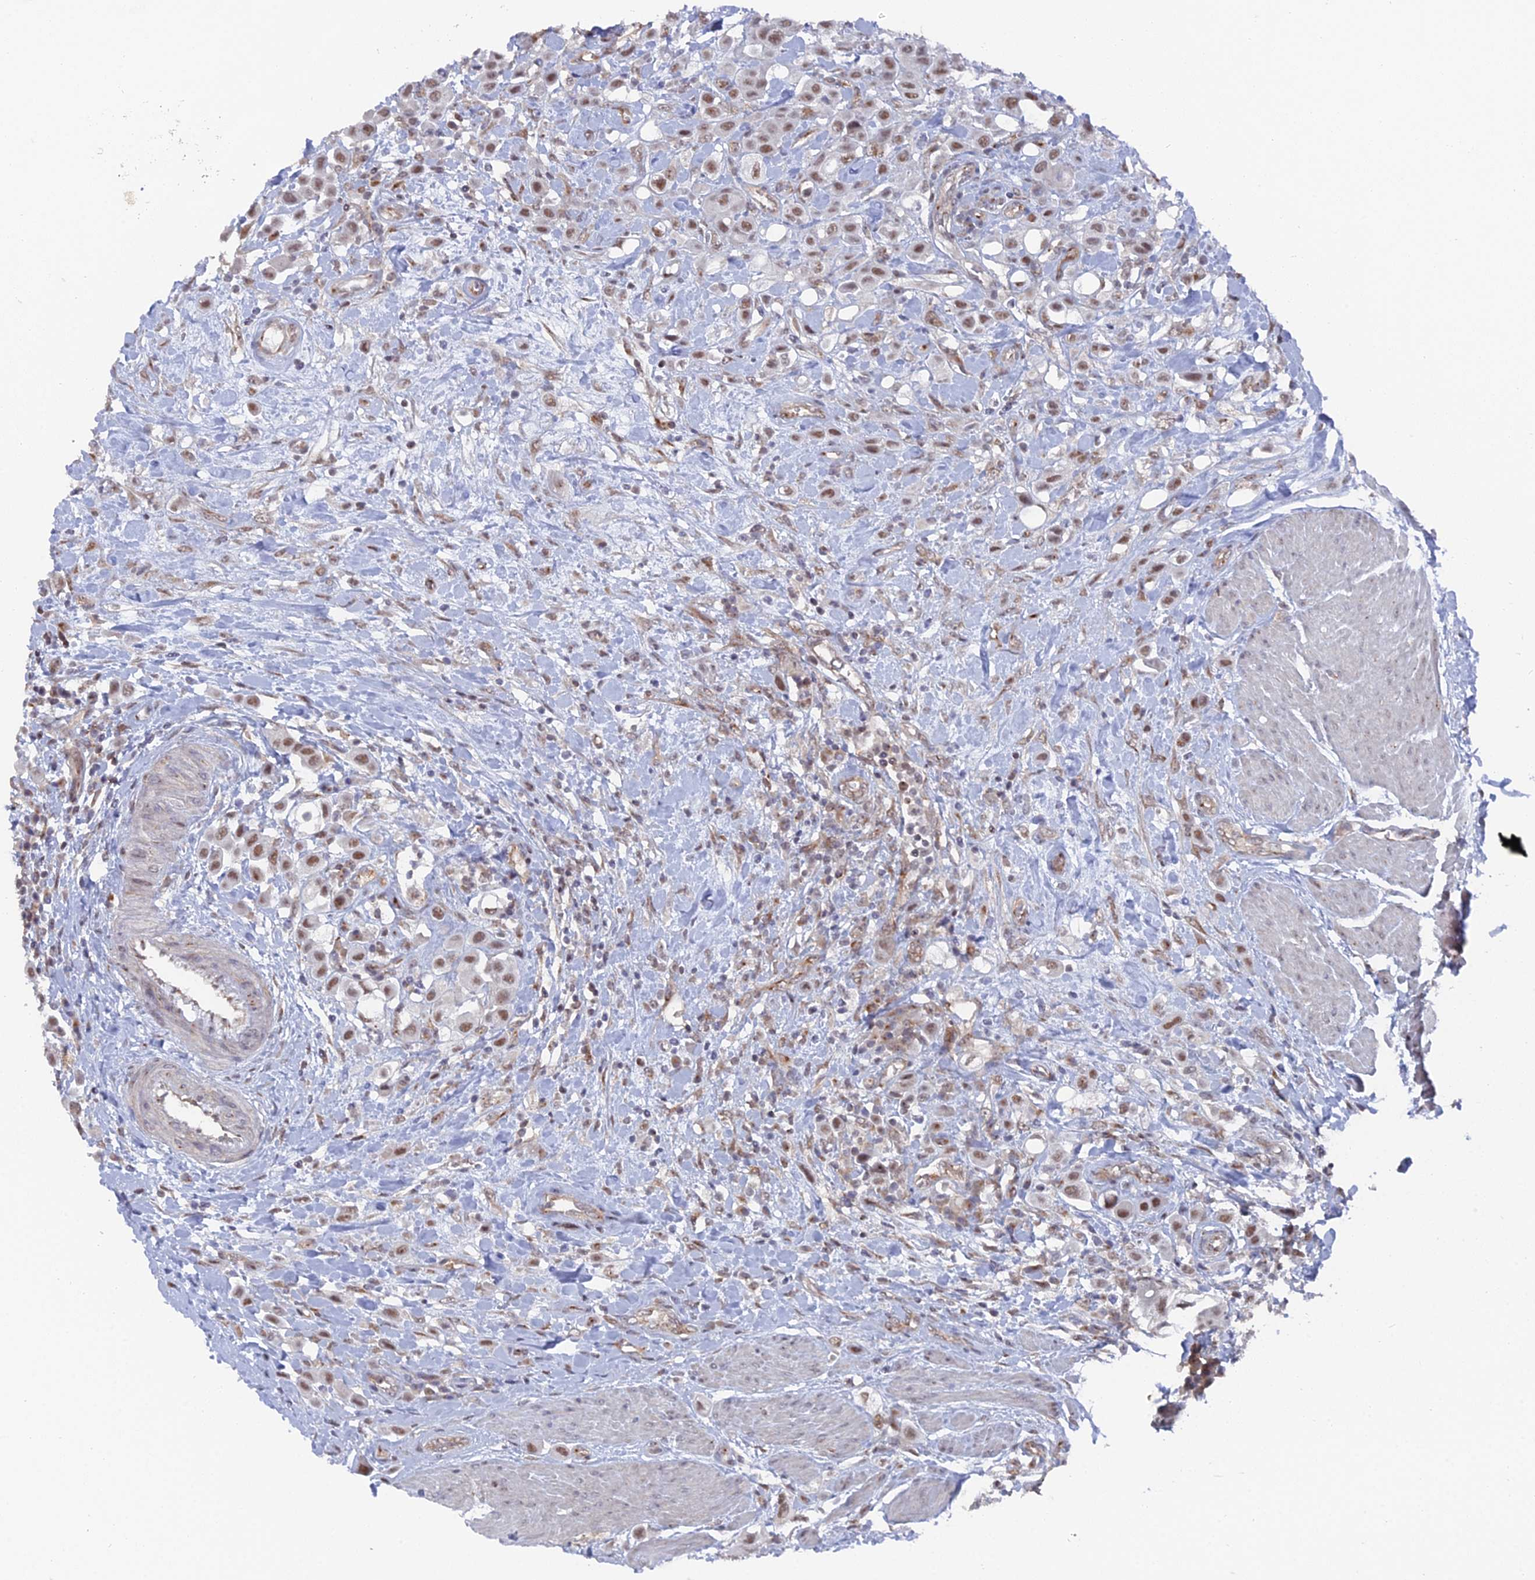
{"staining": {"intensity": "moderate", "quantity": ">75%", "location": "nuclear"}, "tissue": "urothelial cancer", "cell_type": "Tumor cells", "image_type": "cancer", "snomed": [{"axis": "morphology", "description": "Urothelial carcinoma, High grade"}, {"axis": "topography", "description": "Urinary bladder"}], "caption": "DAB immunohistochemical staining of urothelial carcinoma (high-grade) exhibits moderate nuclear protein positivity in about >75% of tumor cells.", "gene": "FHIP2A", "patient": {"sex": "male", "age": 50}}